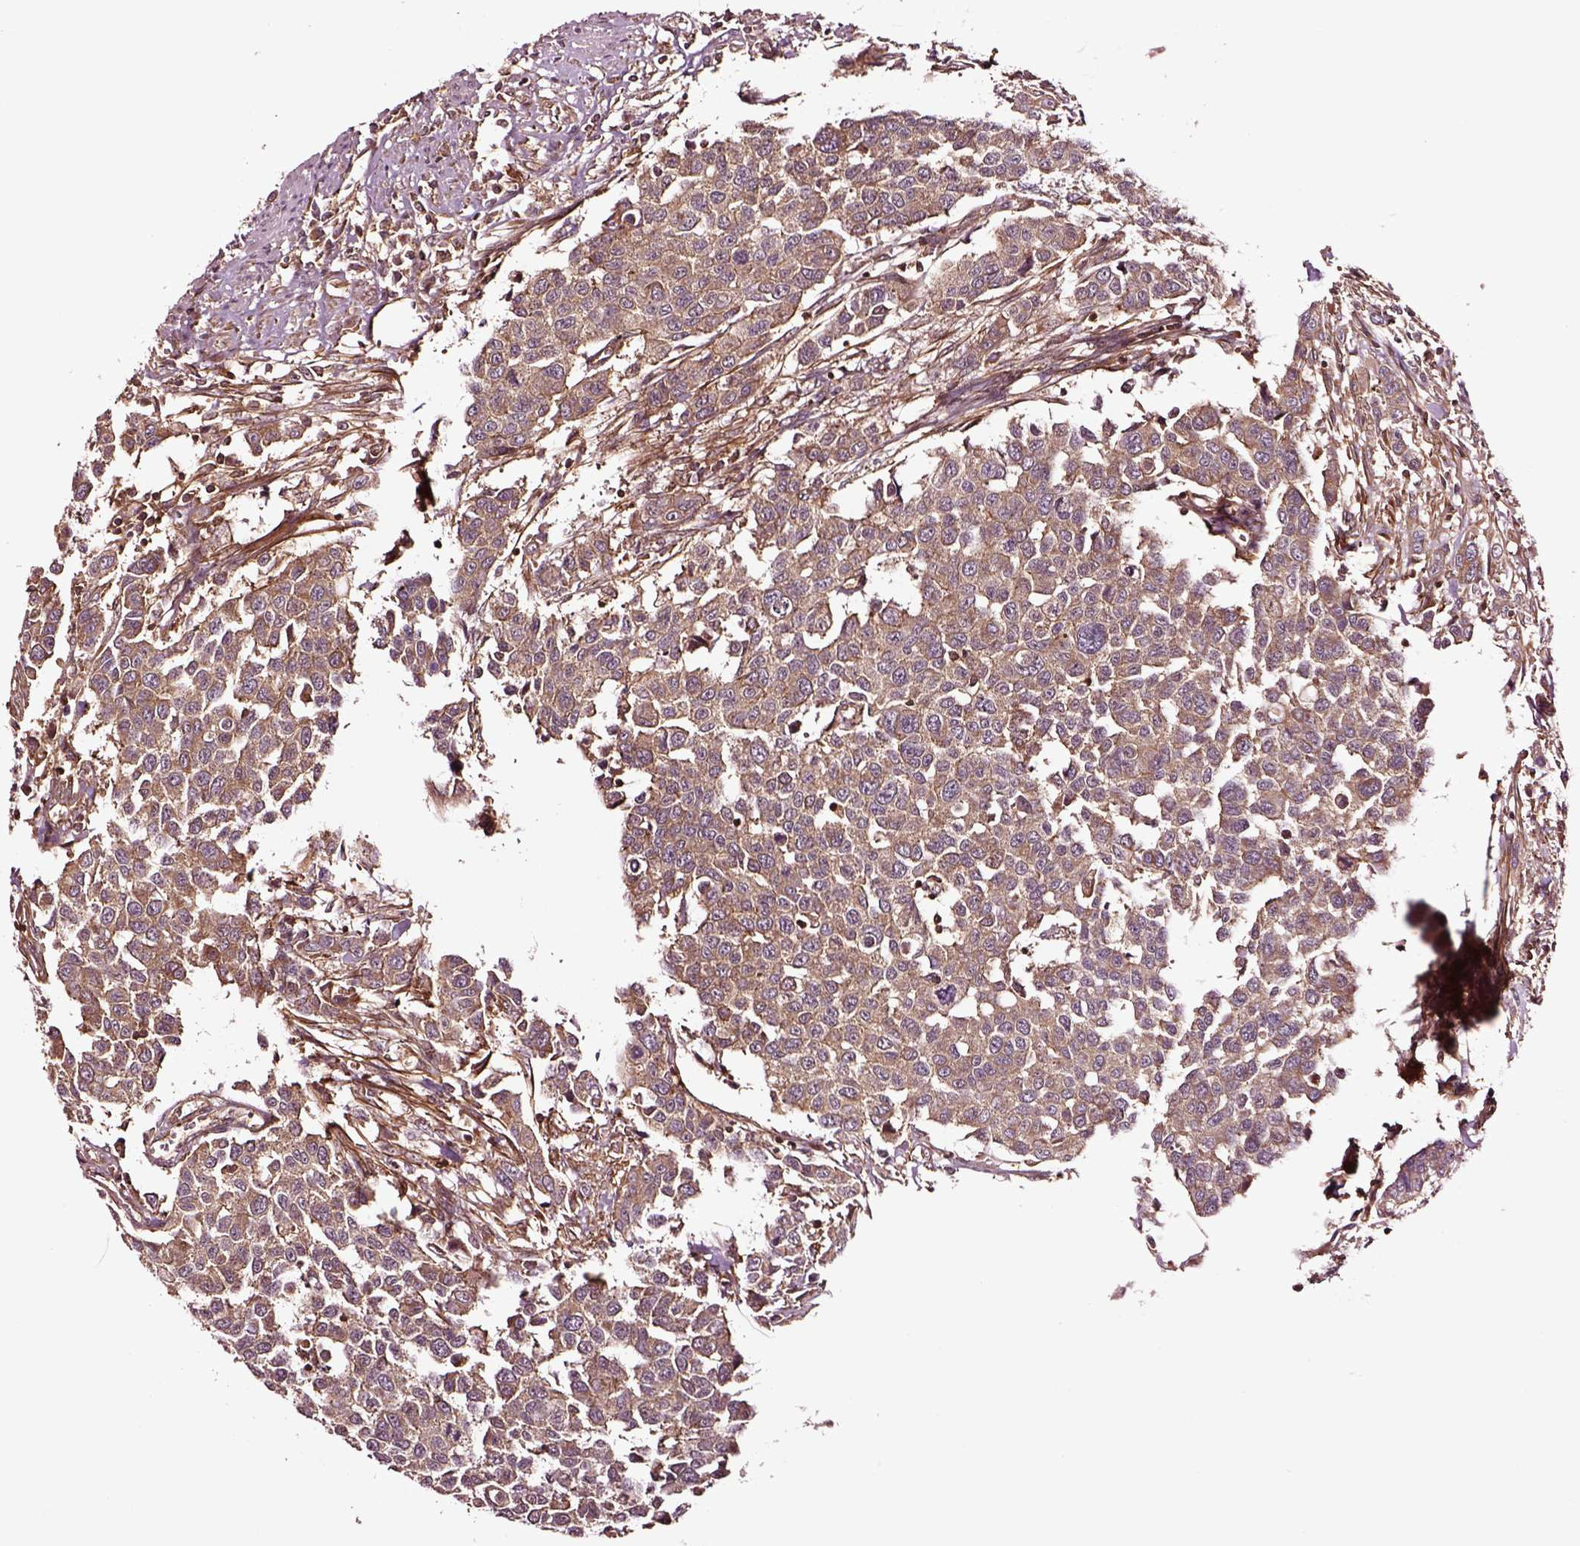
{"staining": {"intensity": "moderate", "quantity": ">75%", "location": "cytoplasmic/membranous"}, "tissue": "urothelial cancer", "cell_type": "Tumor cells", "image_type": "cancer", "snomed": [{"axis": "morphology", "description": "Urothelial carcinoma, High grade"}, {"axis": "topography", "description": "Urinary bladder"}], "caption": "Urothelial cancer stained with a brown dye demonstrates moderate cytoplasmic/membranous positive positivity in approximately >75% of tumor cells.", "gene": "RASSF5", "patient": {"sex": "female", "age": 58}}